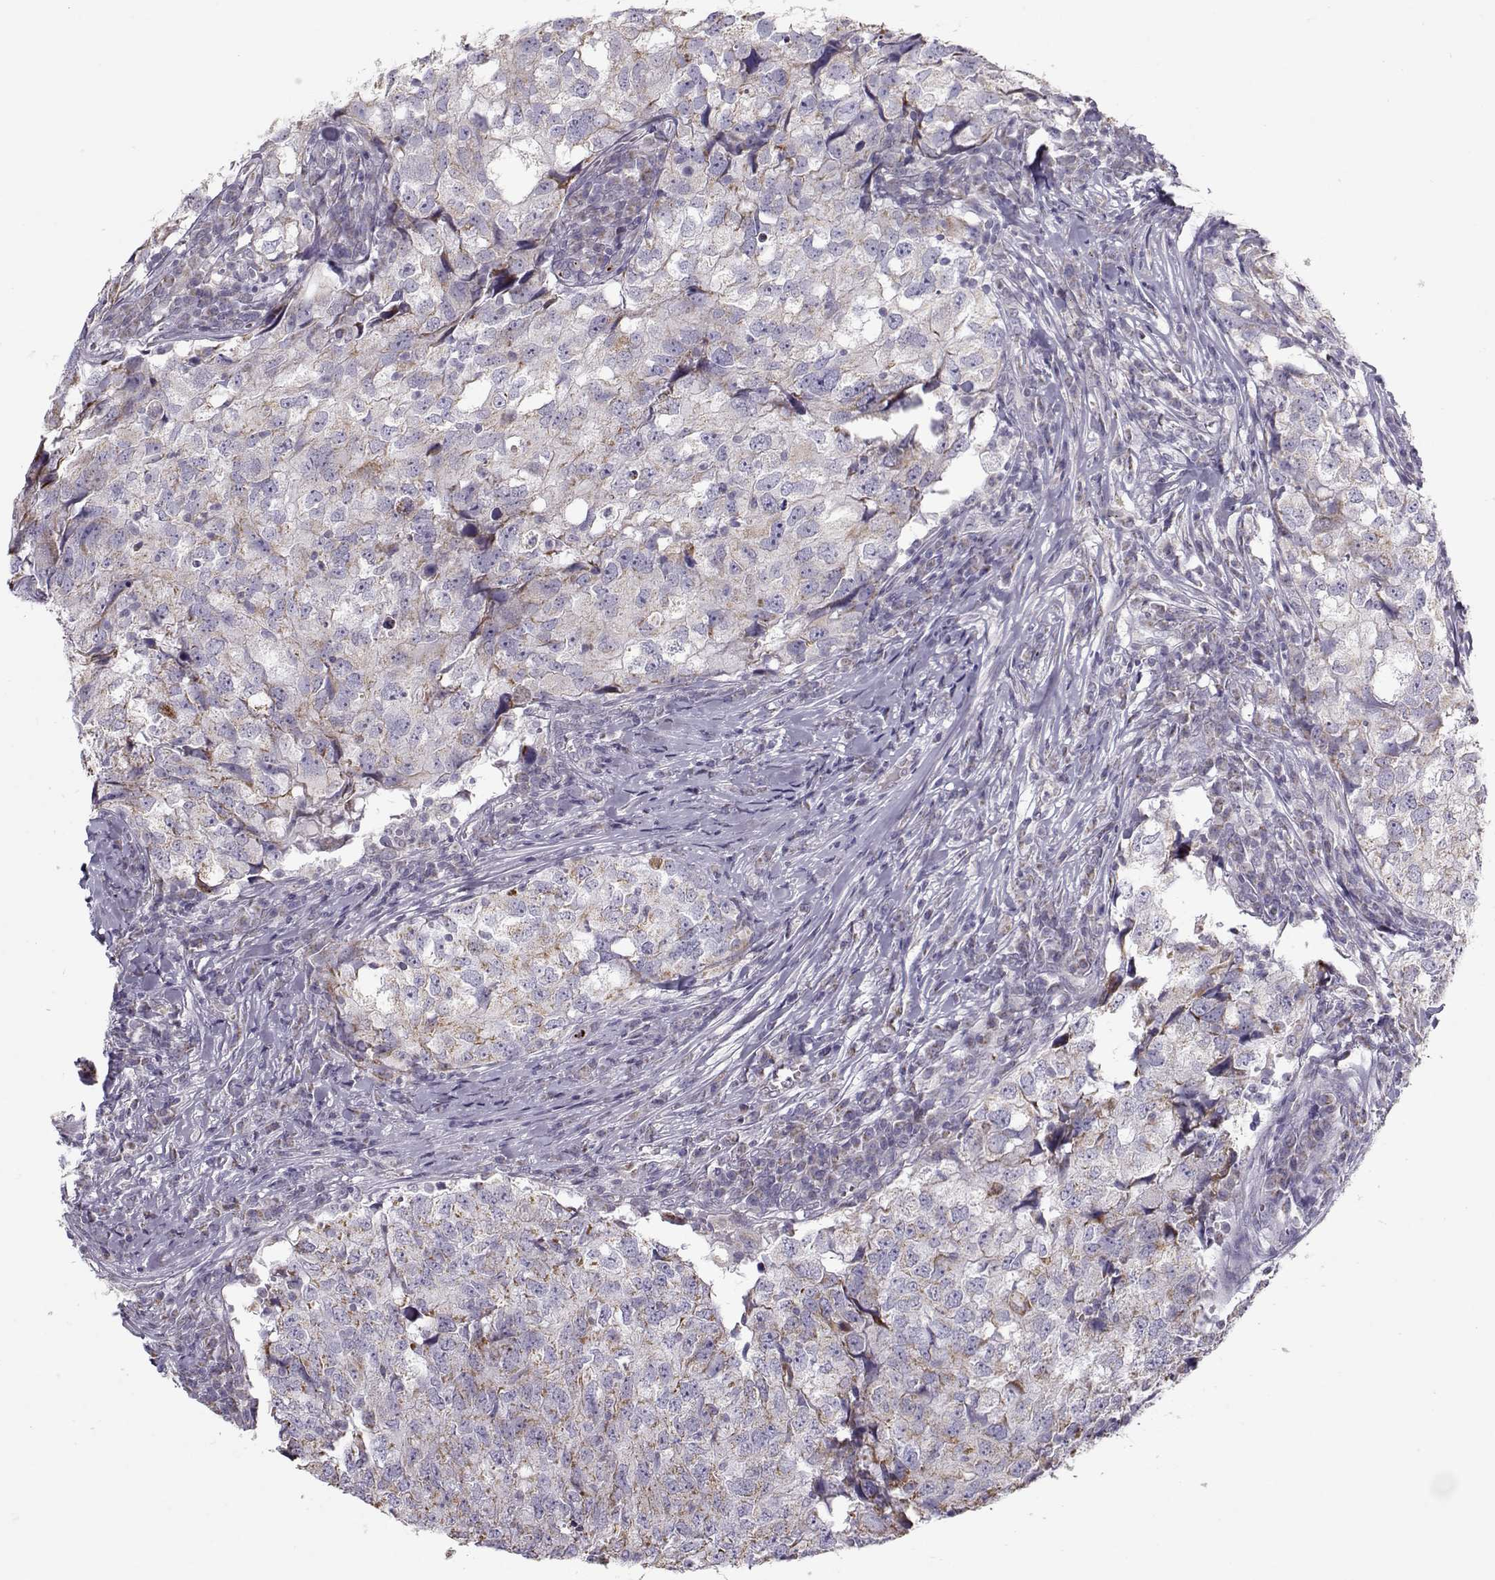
{"staining": {"intensity": "weak", "quantity": "<25%", "location": "cytoplasmic/membranous"}, "tissue": "breast cancer", "cell_type": "Tumor cells", "image_type": "cancer", "snomed": [{"axis": "morphology", "description": "Duct carcinoma"}, {"axis": "topography", "description": "Breast"}], "caption": "Immunohistochemistry of human breast intraductal carcinoma exhibits no positivity in tumor cells.", "gene": "KLF17", "patient": {"sex": "female", "age": 30}}